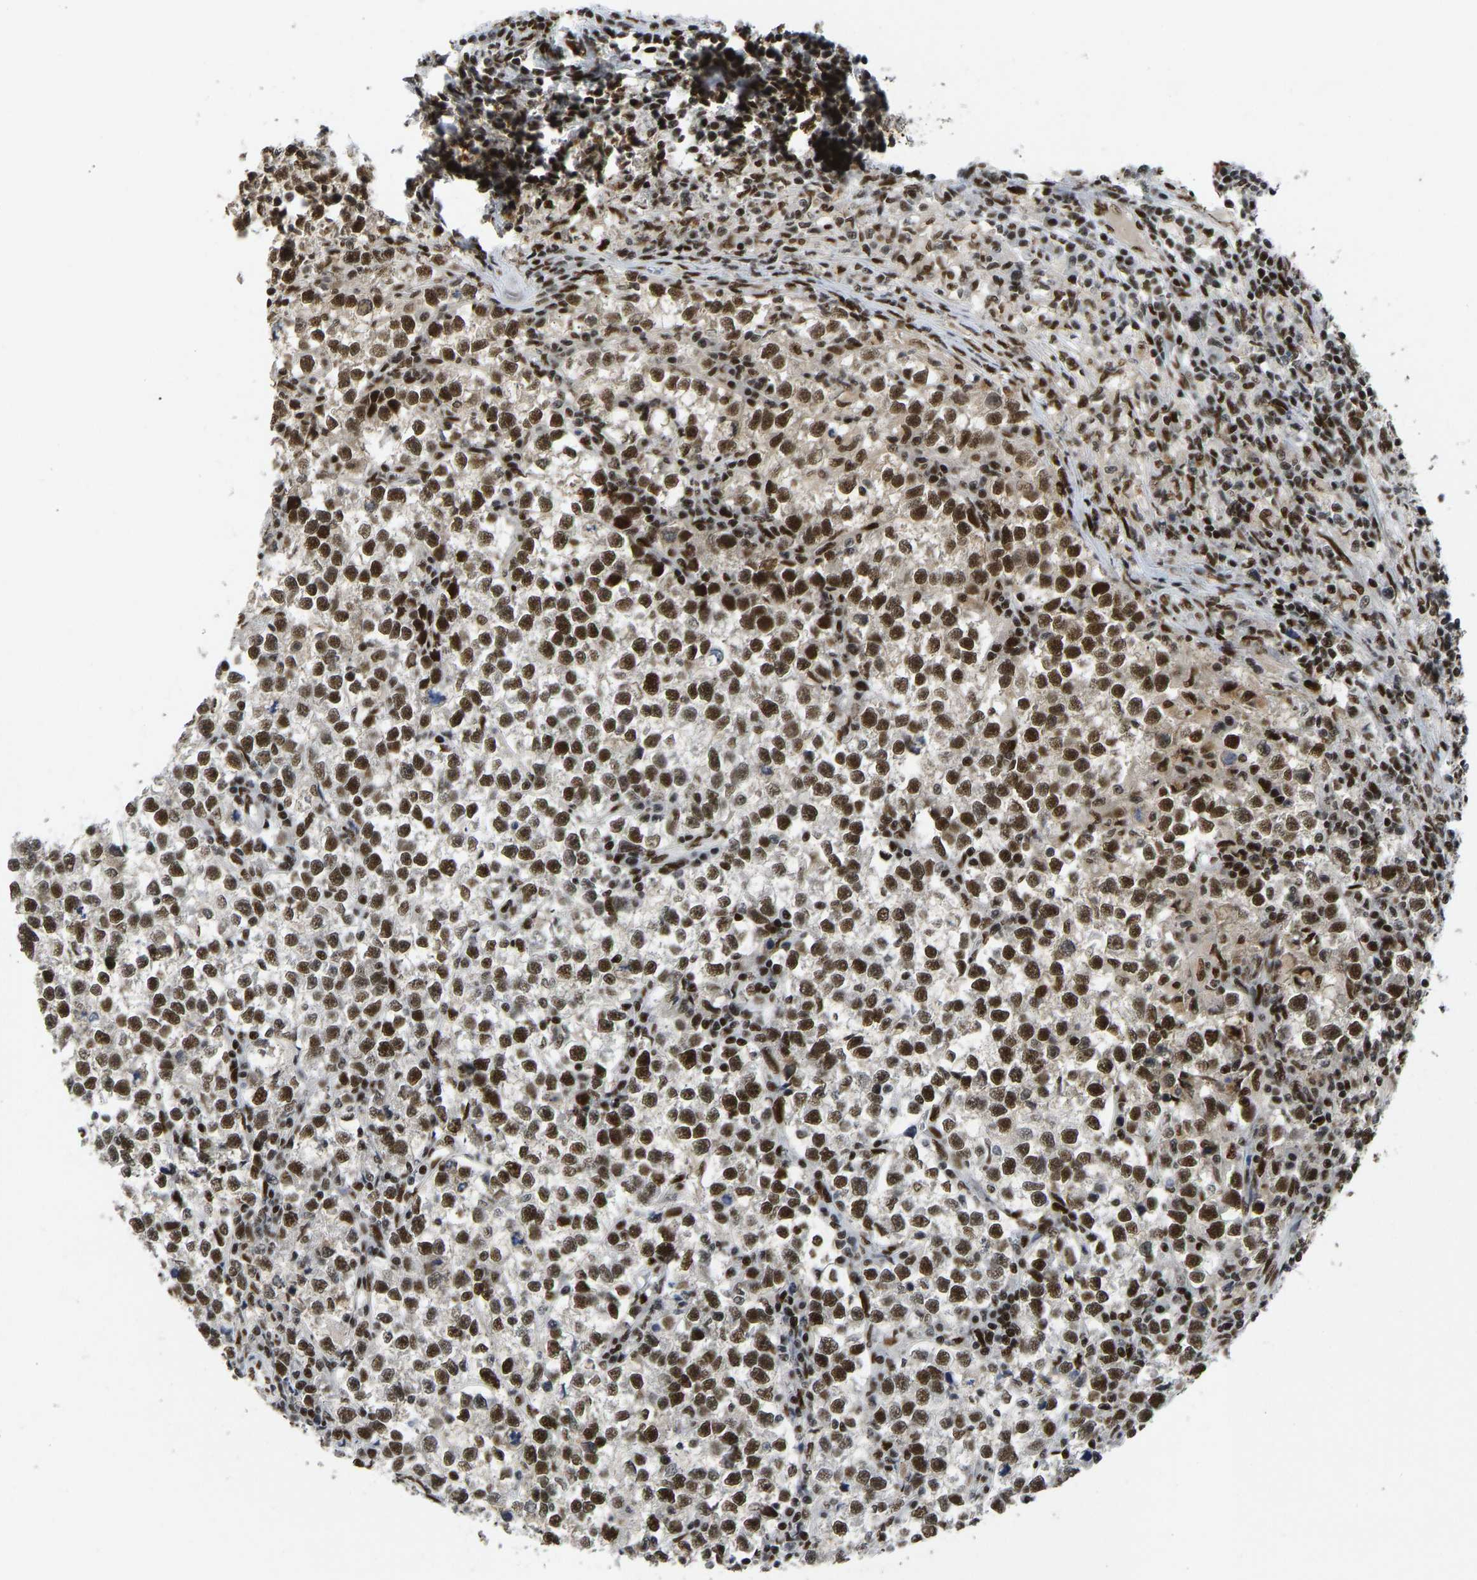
{"staining": {"intensity": "strong", "quantity": ">75%", "location": "nuclear"}, "tissue": "testis cancer", "cell_type": "Tumor cells", "image_type": "cancer", "snomed": [{"axis": "morphology", "description": "Normal tissue, NOS"}, {"axis": "morphology", "description": "Seminoma, NOS"}, {"axis": "topography", "description": "Testis"}], "caption": "Human seminoma (testis) stained for a protein (brown) demonstrates strong nuclear positive positivity in about >75% of tumor cells.", "gene": "FOXK1", "patient": {"sex": "male", "age": 43}}